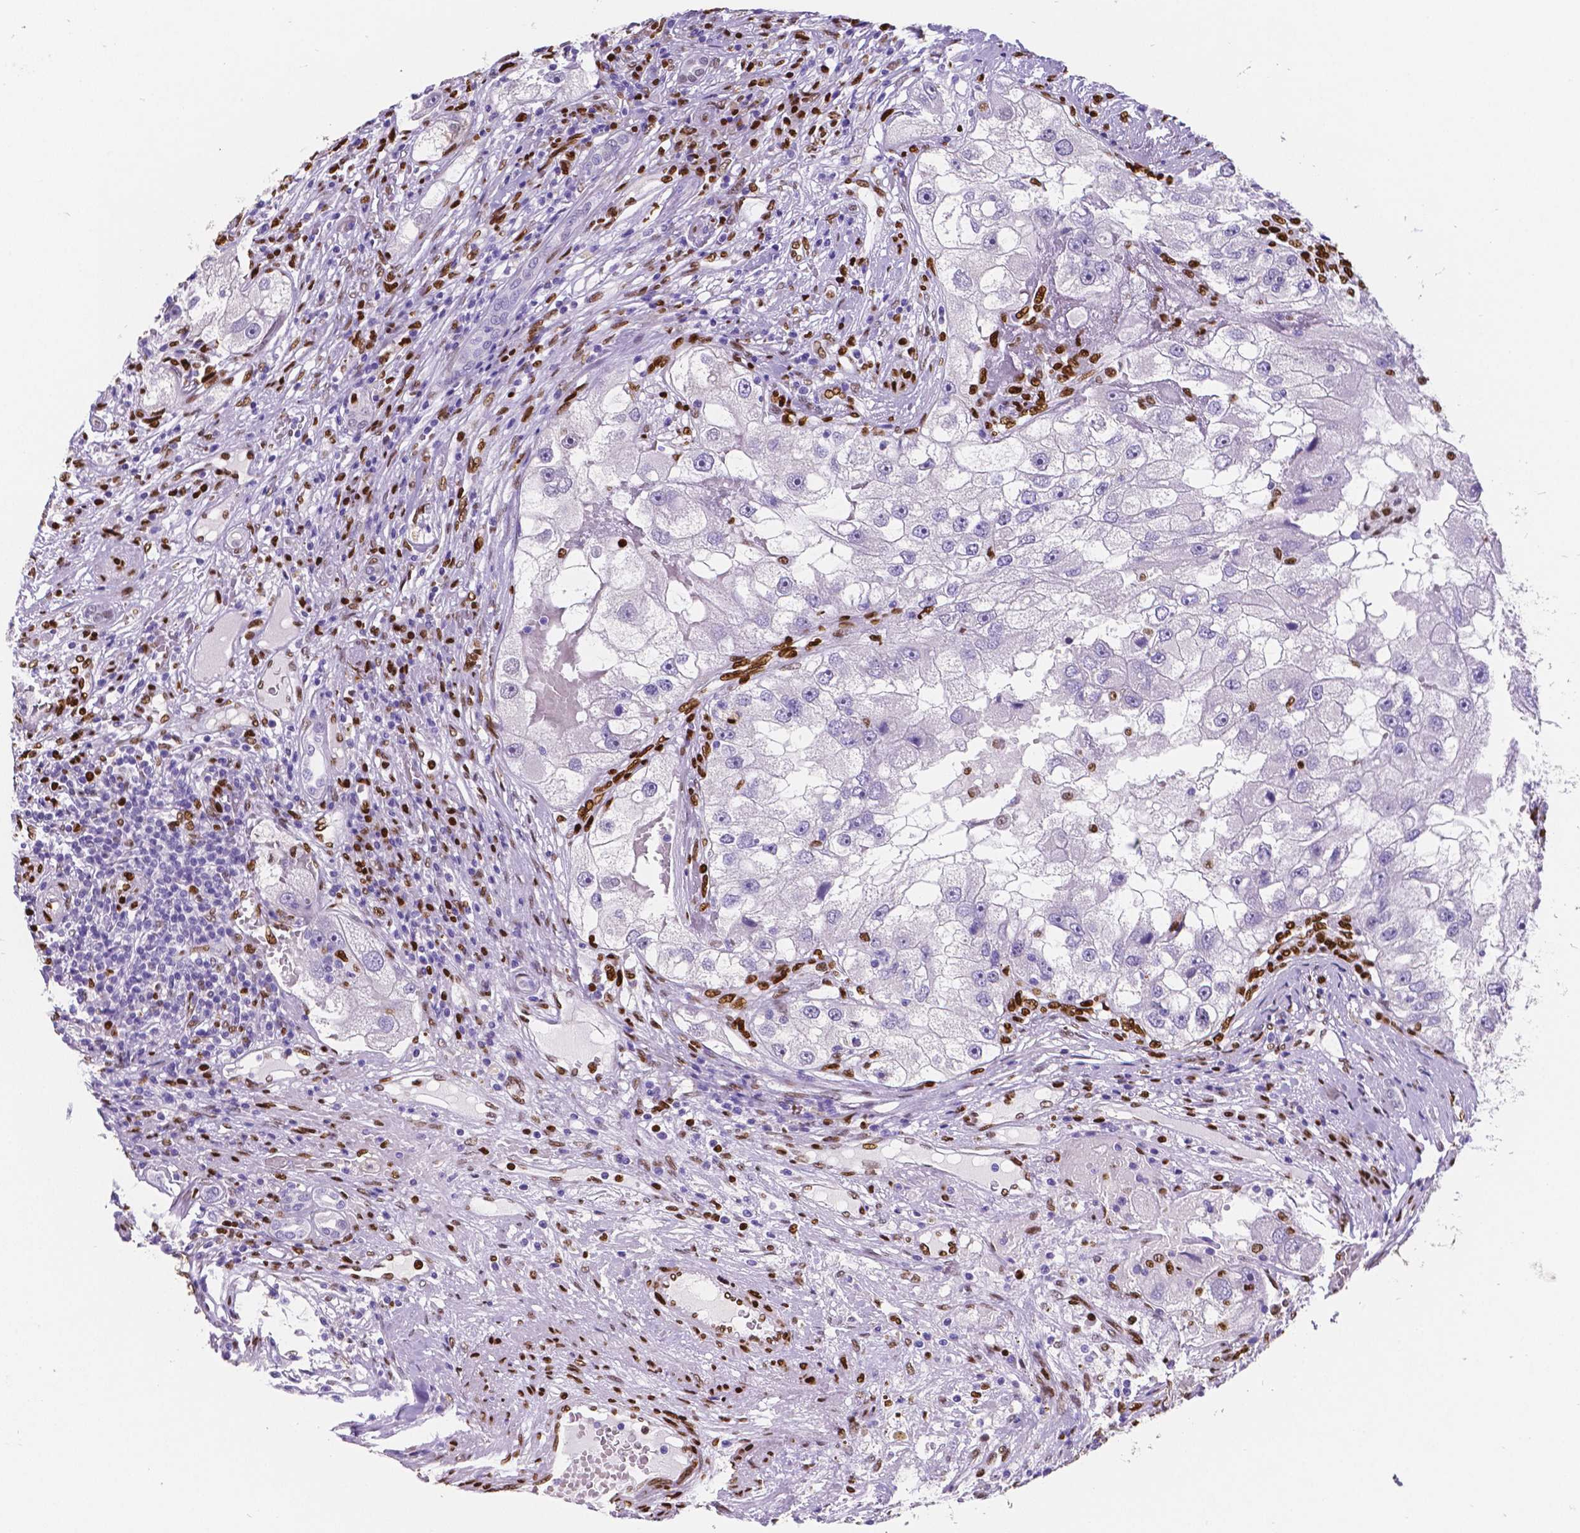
{"staining": {"intensity": "negative", "quantity": "none", "location": "none"}, "tissue": "renal cancer", "cell_type": "Tumor cells", "image_type": "cancer", "snomed": [{"axis": "morphology", "description": "Adenocarcinoma, NOS"}, {"axis": "topography", "description": "Kidney"}], "caption": "Tumor cells show no significant expression in renal cancer.", "gene": "MEF2C", "patient": {"sex": "male", "age": 63}}